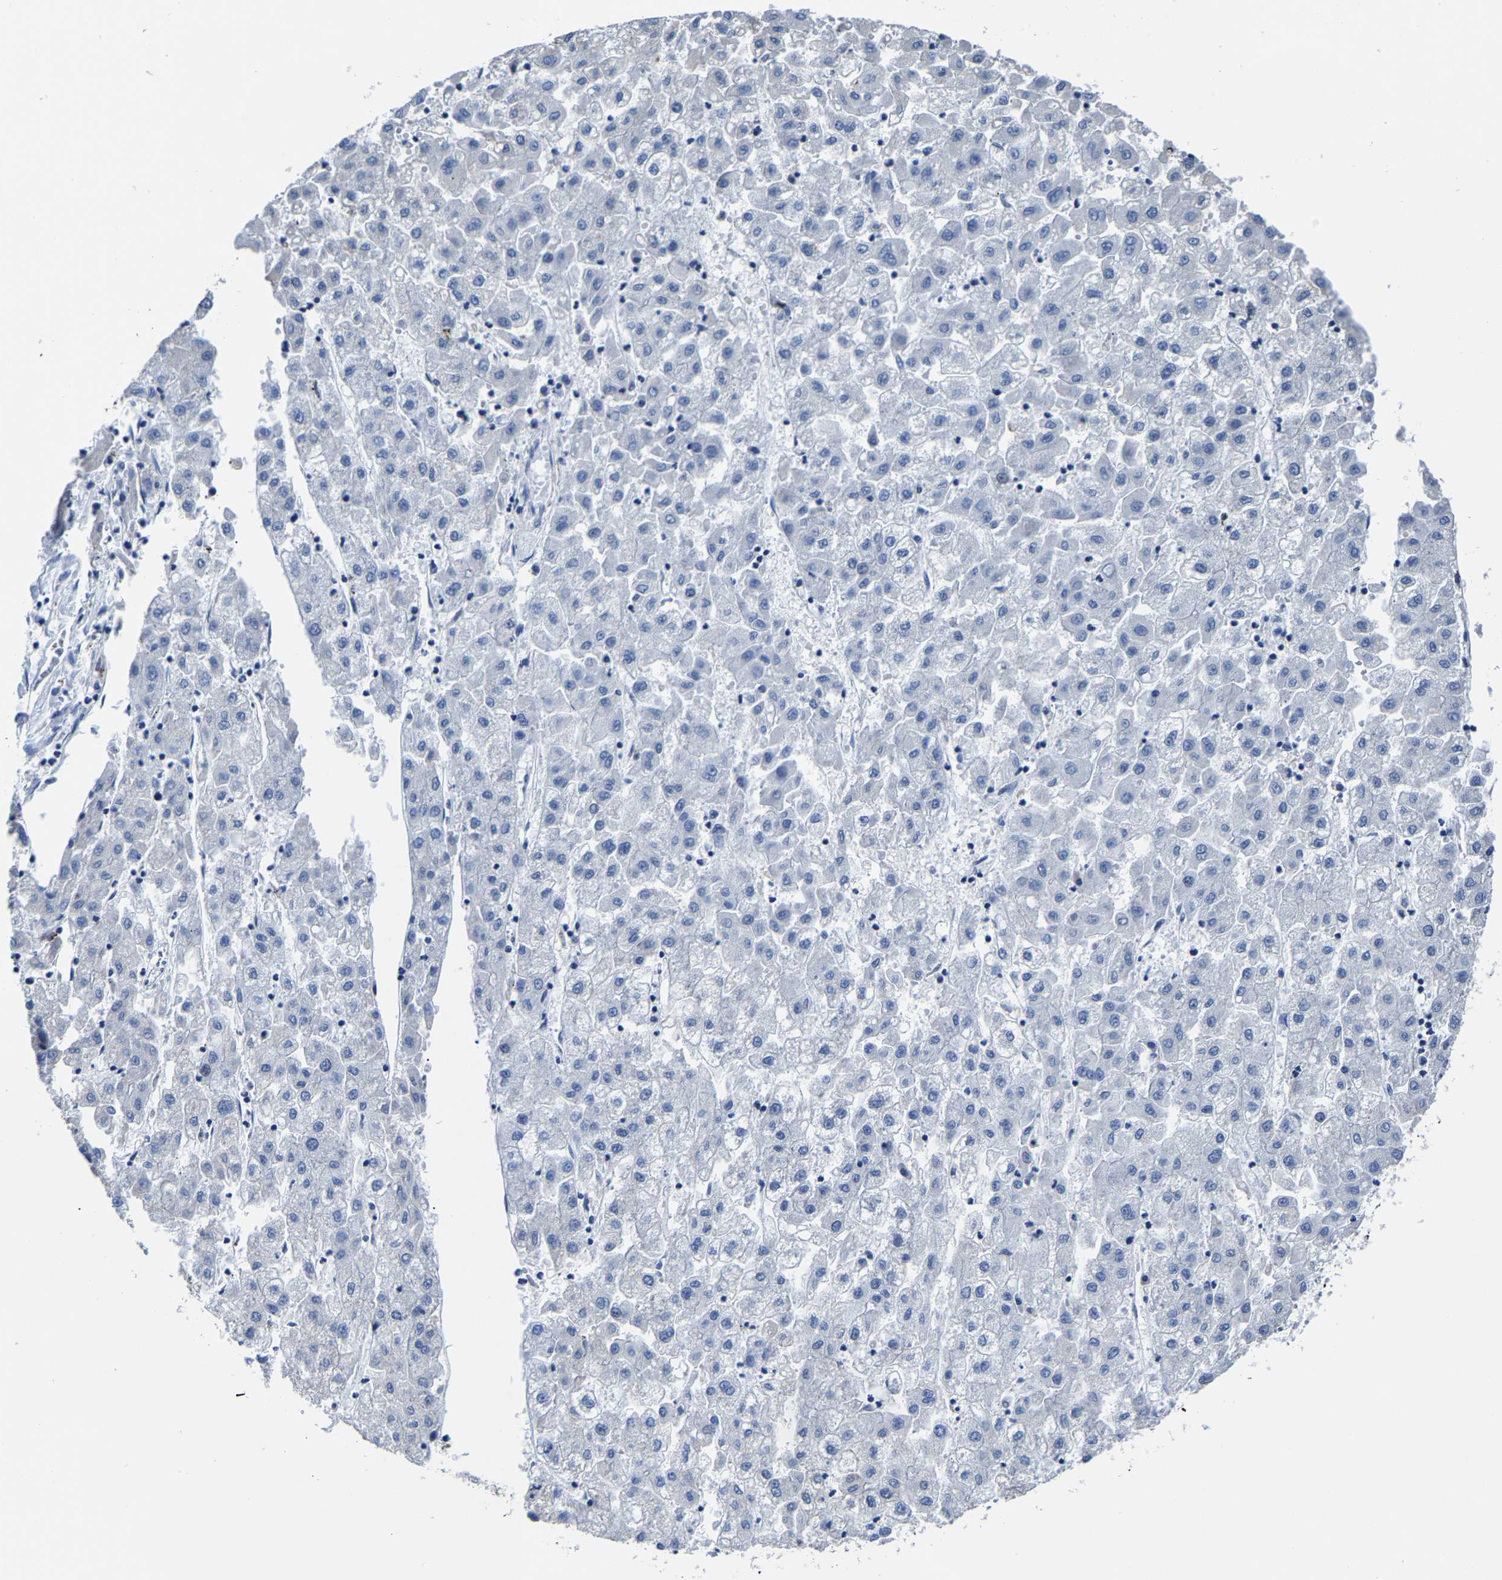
{"staining": {"intensity": "negative", "quantity": "none", "location": "none"}, "tissue": "liver cancer", "cell_type": "Tumor cells", "image_type": "cancer", "snomed": [{"axis": "morphology", "description": "Carcinoma, Hepatocellular, NOS"}, {"axis": "topography", "description": "Liver"}], "caption": "Protein analysis of liver hepatocellular carcinoma demonstrates no significant staining in tumor cells.", "gene": "SRPK2", "patient": {"sex": "male", "age": 72}}